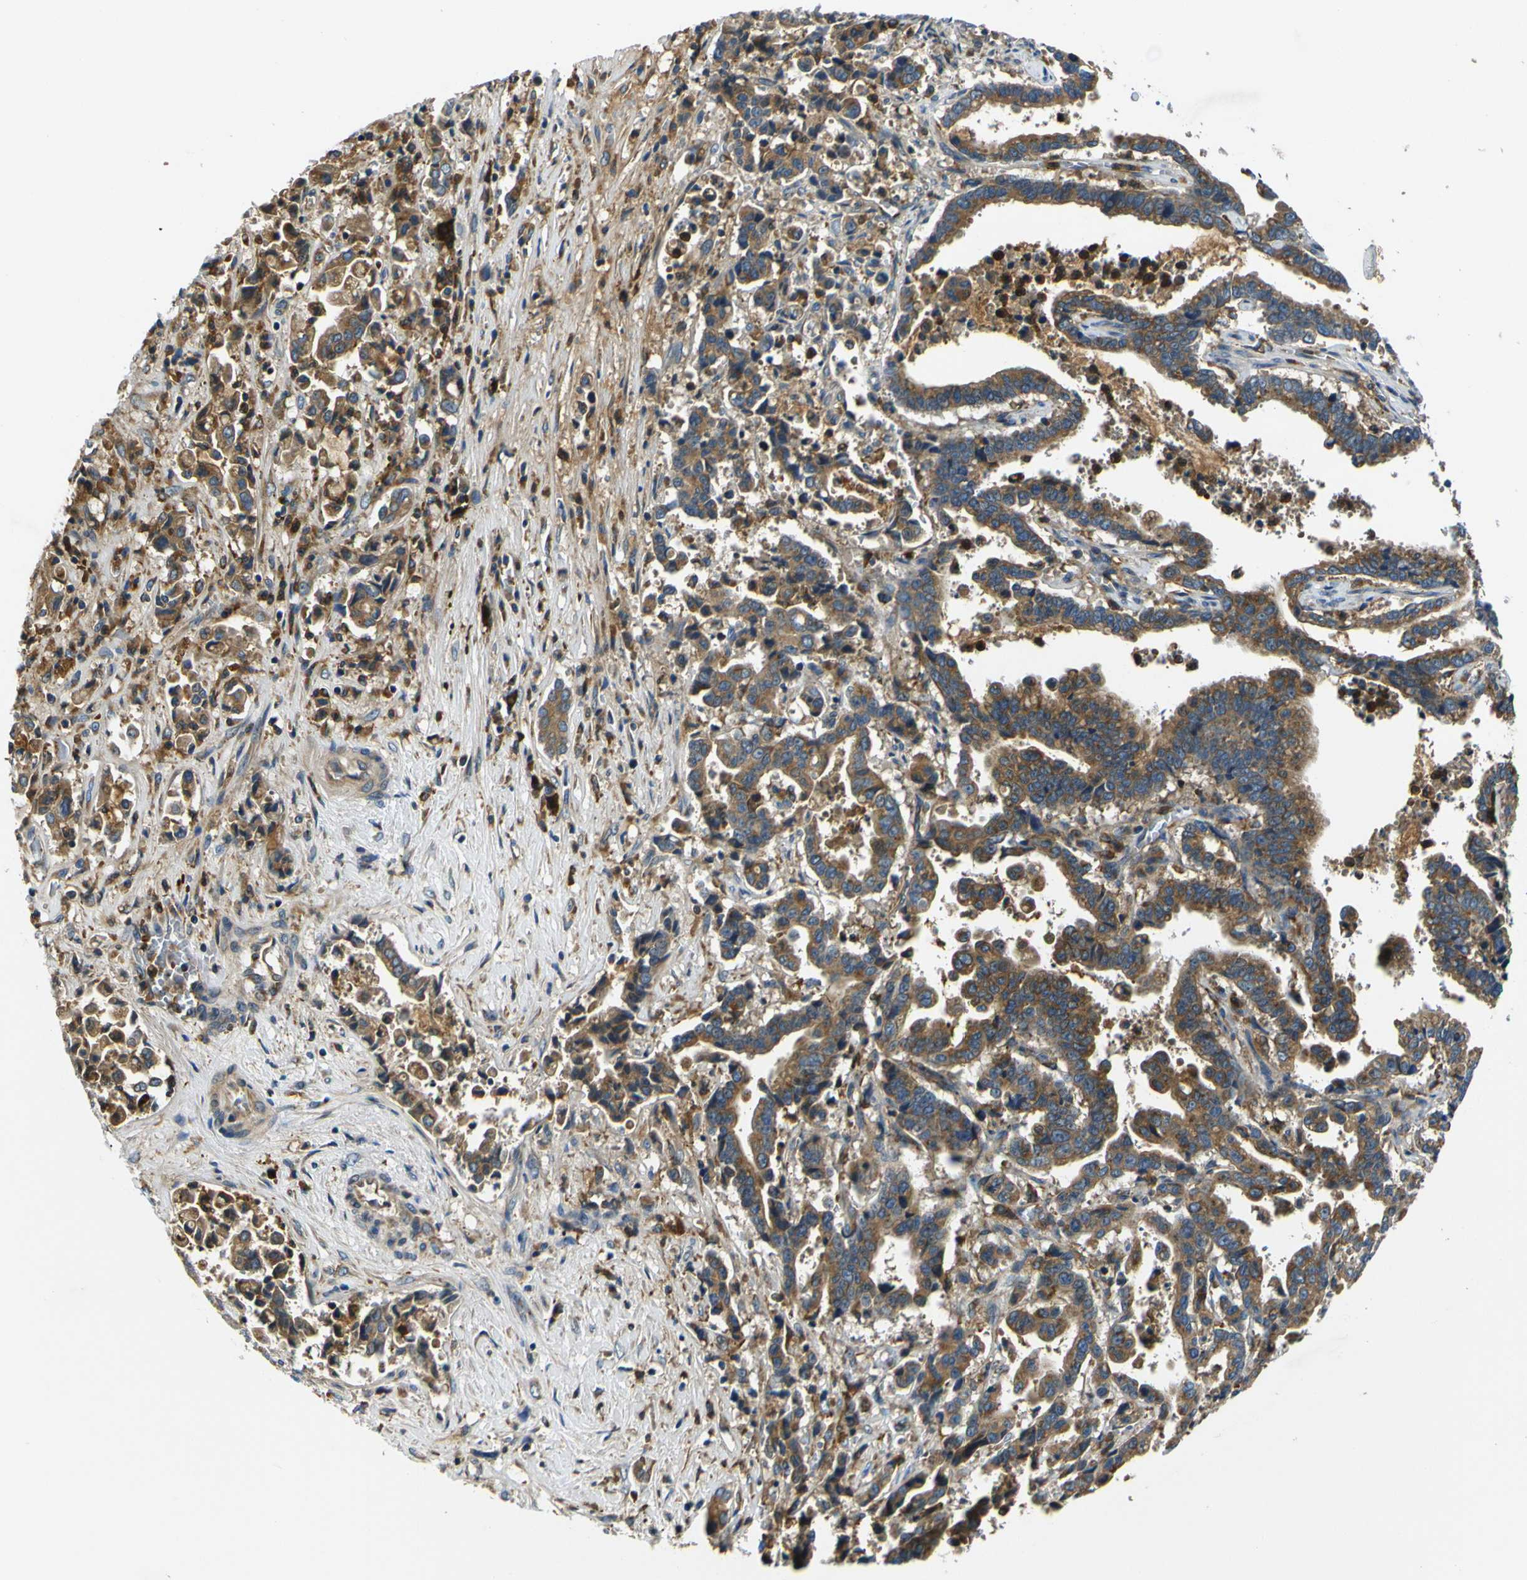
{"staining": {"intensity": "moderate", "quantity": ">75%", "location": "cytoplasmic/membranous"}, "tissue": "liver cancer", "cell_type": "Tumor cells", "image_type": "cancer", "snomed": [{"axis": "morphology", "description": "Cholangiocarcinoma"}, {"axis": "topography", "description": "Liver"}], "caption": "Immunohistochemical staining of cholangiocarcinoma (liver) reveals moderate cytoplasmic/membranous protein positivity in approximately >75% of tumor cells. The protein of interest is shown in brown color, while the nuclei are stained blue.", "gene": "RAB1B", "patient": {"sex": "male", "age": 57}}